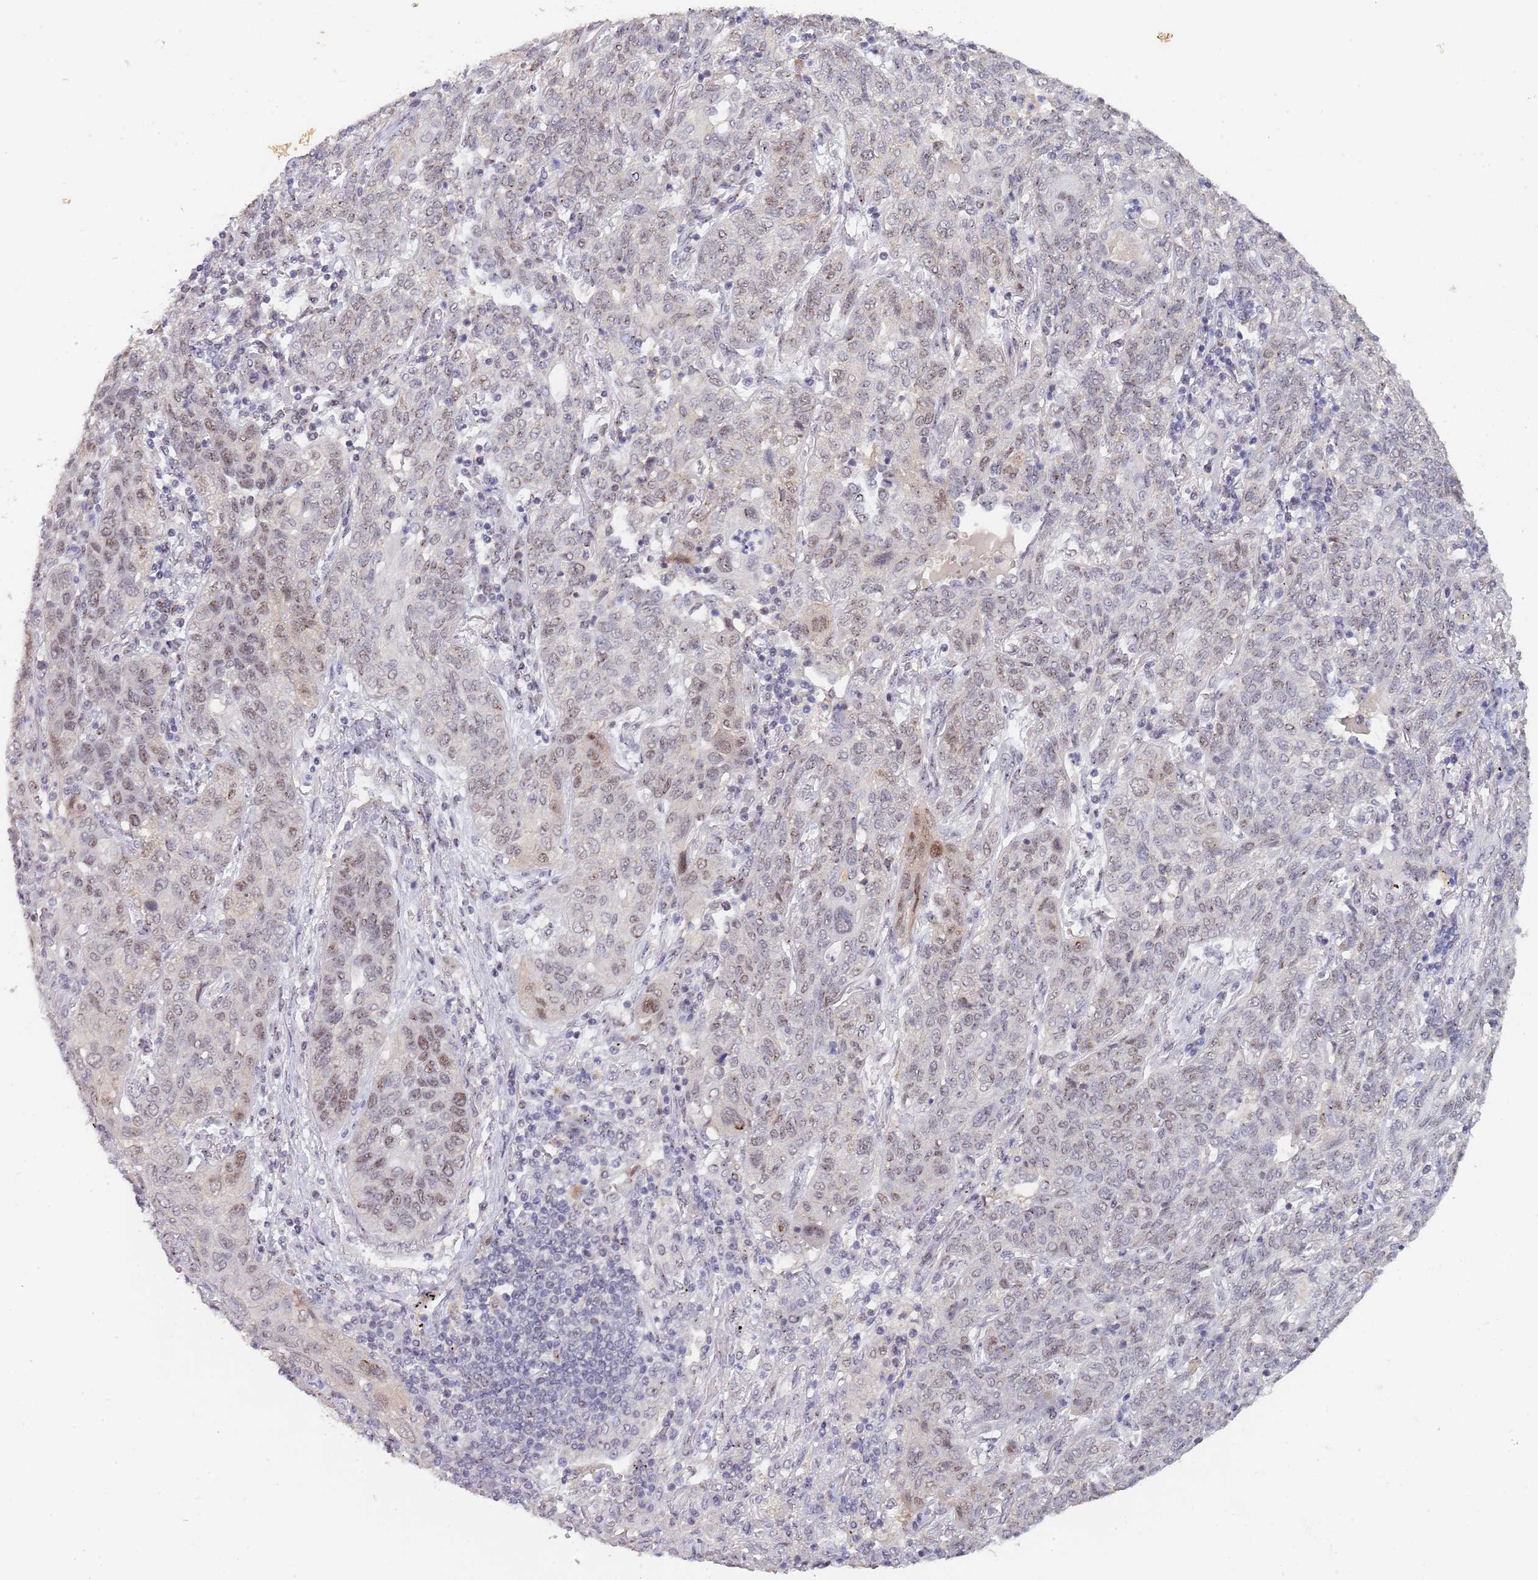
{"staining": {"intensity": "weak", "quantity": "25%-75%", "location": "nuclear"}, "tissue": "lung cancer", "cell_type": "Tumor cells", "image_type": "cancer", "snomed": [{"axis": "morphology", "description": "Squamous cell carcinoma, NOS"}, {"axis": "topography", "description": "Lung"}], "caption": "High-magnification brightfield microscopy of lung cancer (squamous cell carcinoma) stained with DAB (brown) and counterstained with hematoxylin (blue). tumor cells exhibit weak nuclear expression is identified in approximately25%-75% of cells.", "gene": "CIZ1", "patient": {"sex": "female", "age": 70}}